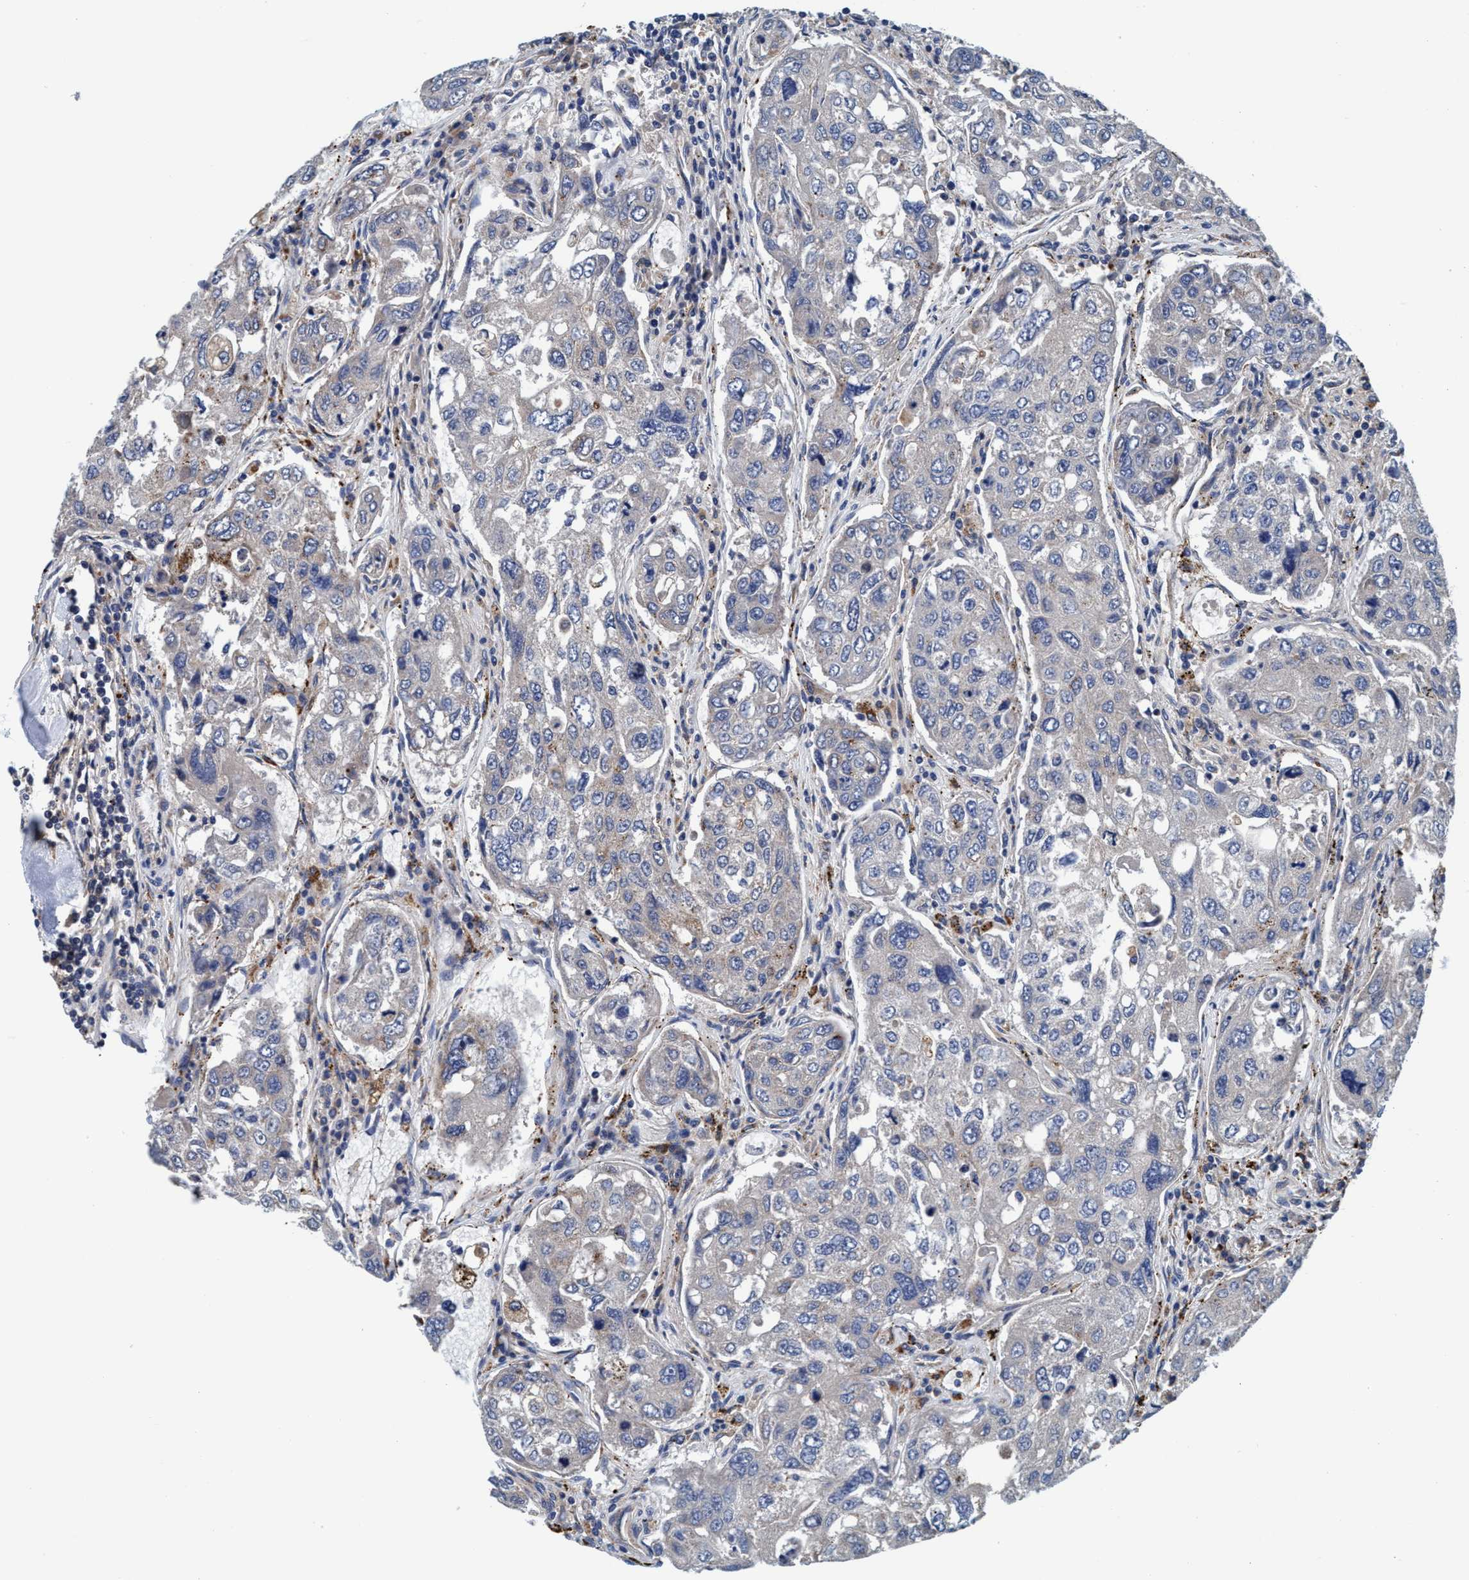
{"staining": {"intensity": "weak", "quantity": "<25%", "location": "cytoplasmic/membranous"}, "tissue": "urothelial cancer", "cell_type": "Tumor cells", "image_type": "cancer", "snomed": [{"axis": "morphology", "description": "Urothelial carcinoma, High grade"}, {"axis": "topography", "description": "Lymph node"}, {"axis": "topography", "description": "Urinary bladder"}], "caption": "A high-resolution micrograph shows immunohistochemistry staining of urothelial carcinoma (high-grade), which shows no significant positivity in tumor cells.", "gene": "ENDOG", "patient": {"sex": "male", "age": 51}}